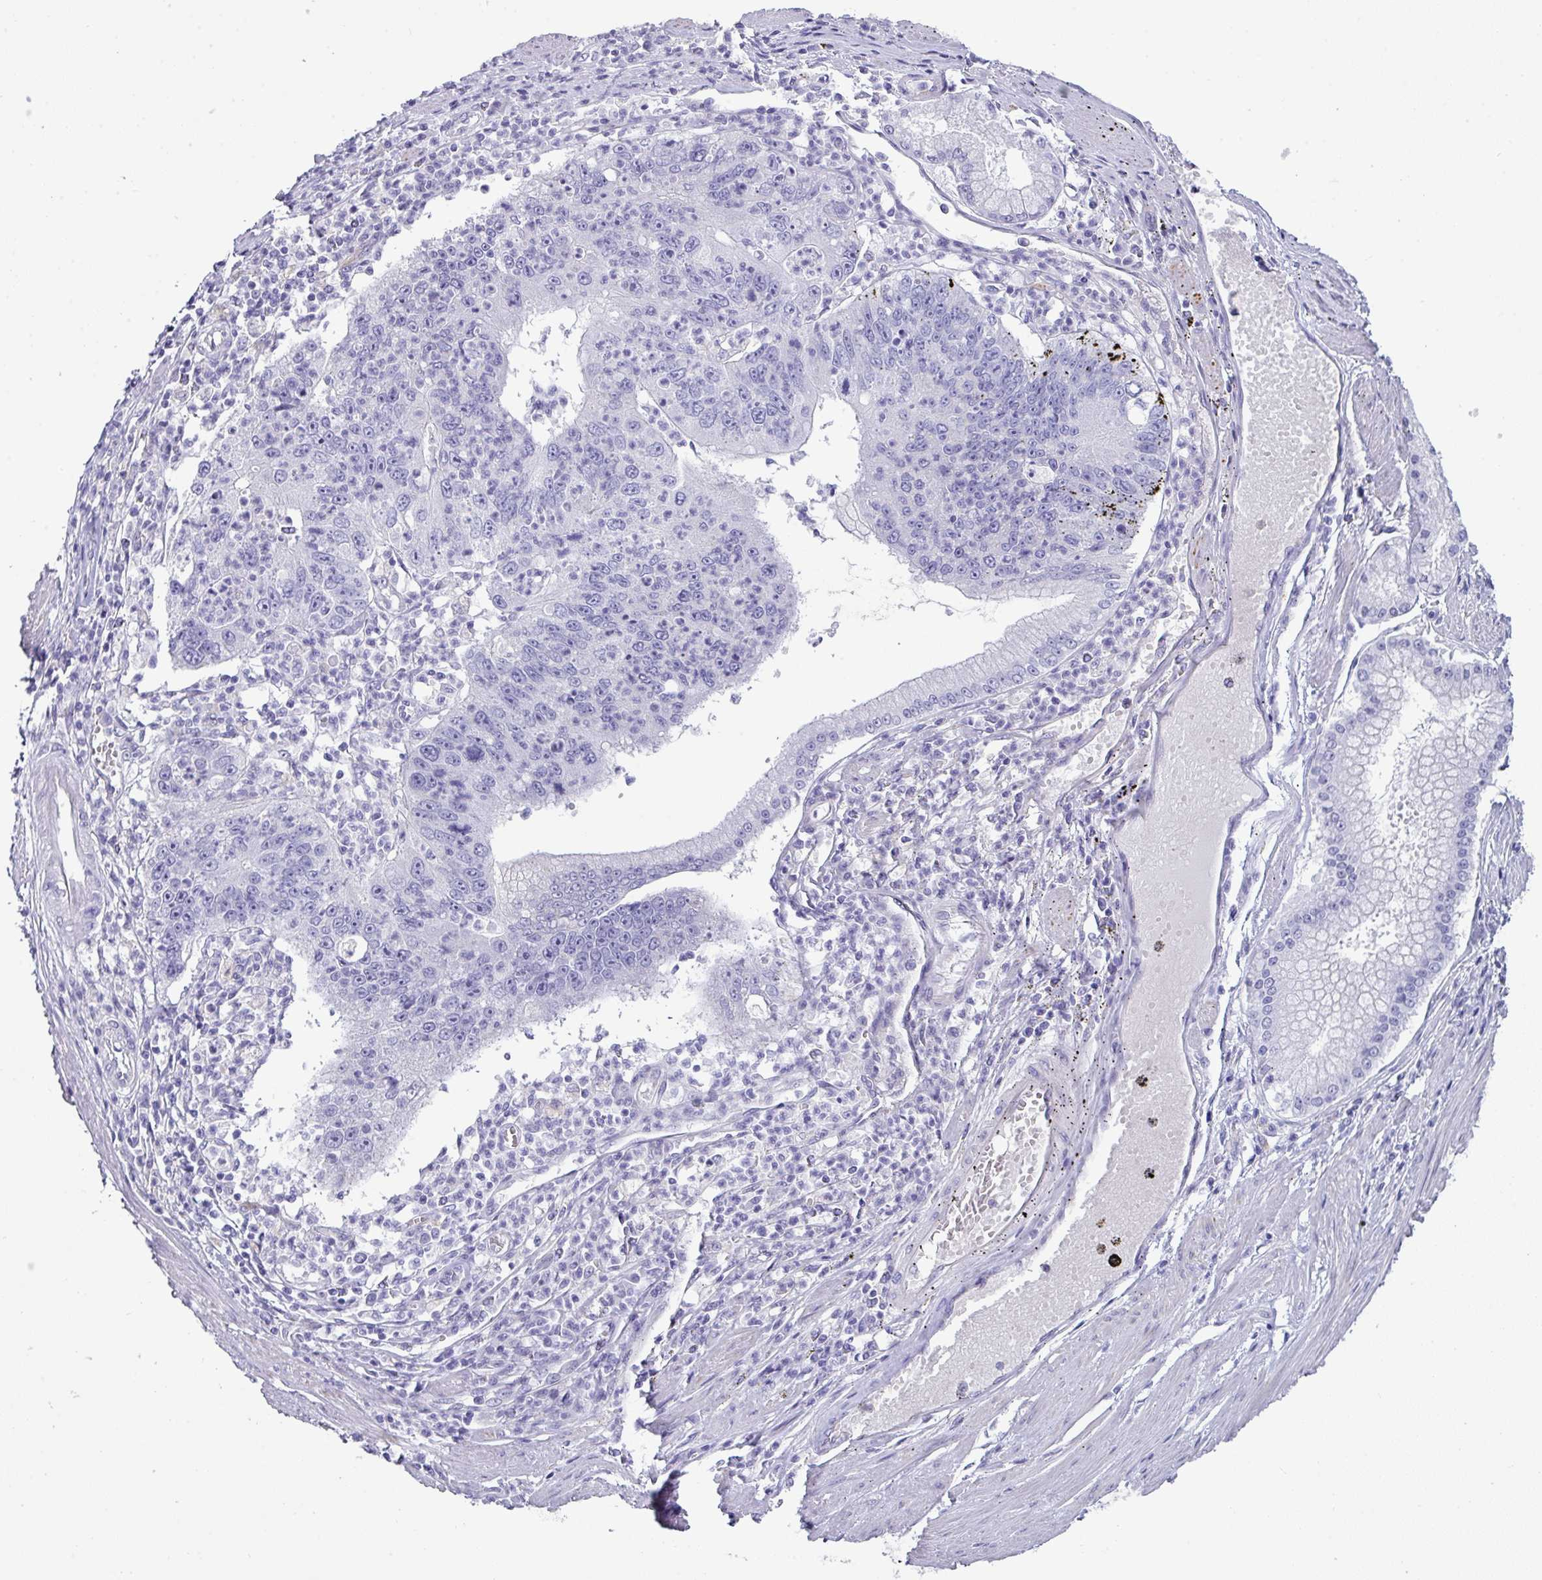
{"staining": {"intensity": "negative", "quantity": "none", "location": "none"}, "tissue": "stomach cancer", "cell_type": "Tumor cells", "image_type": "cancer", "snomed": [{"axis": "morphology", "description": "Adenocarcinoma, NOS"}, {"axis": "topography", "description": "Stomach"}], "caption": "A histopathology image of human adenocarcinoma (stomach) is negative for staining in tumor cells.", "gene": "ABCC5", "patient": {"sex": "male", "age": 59}}